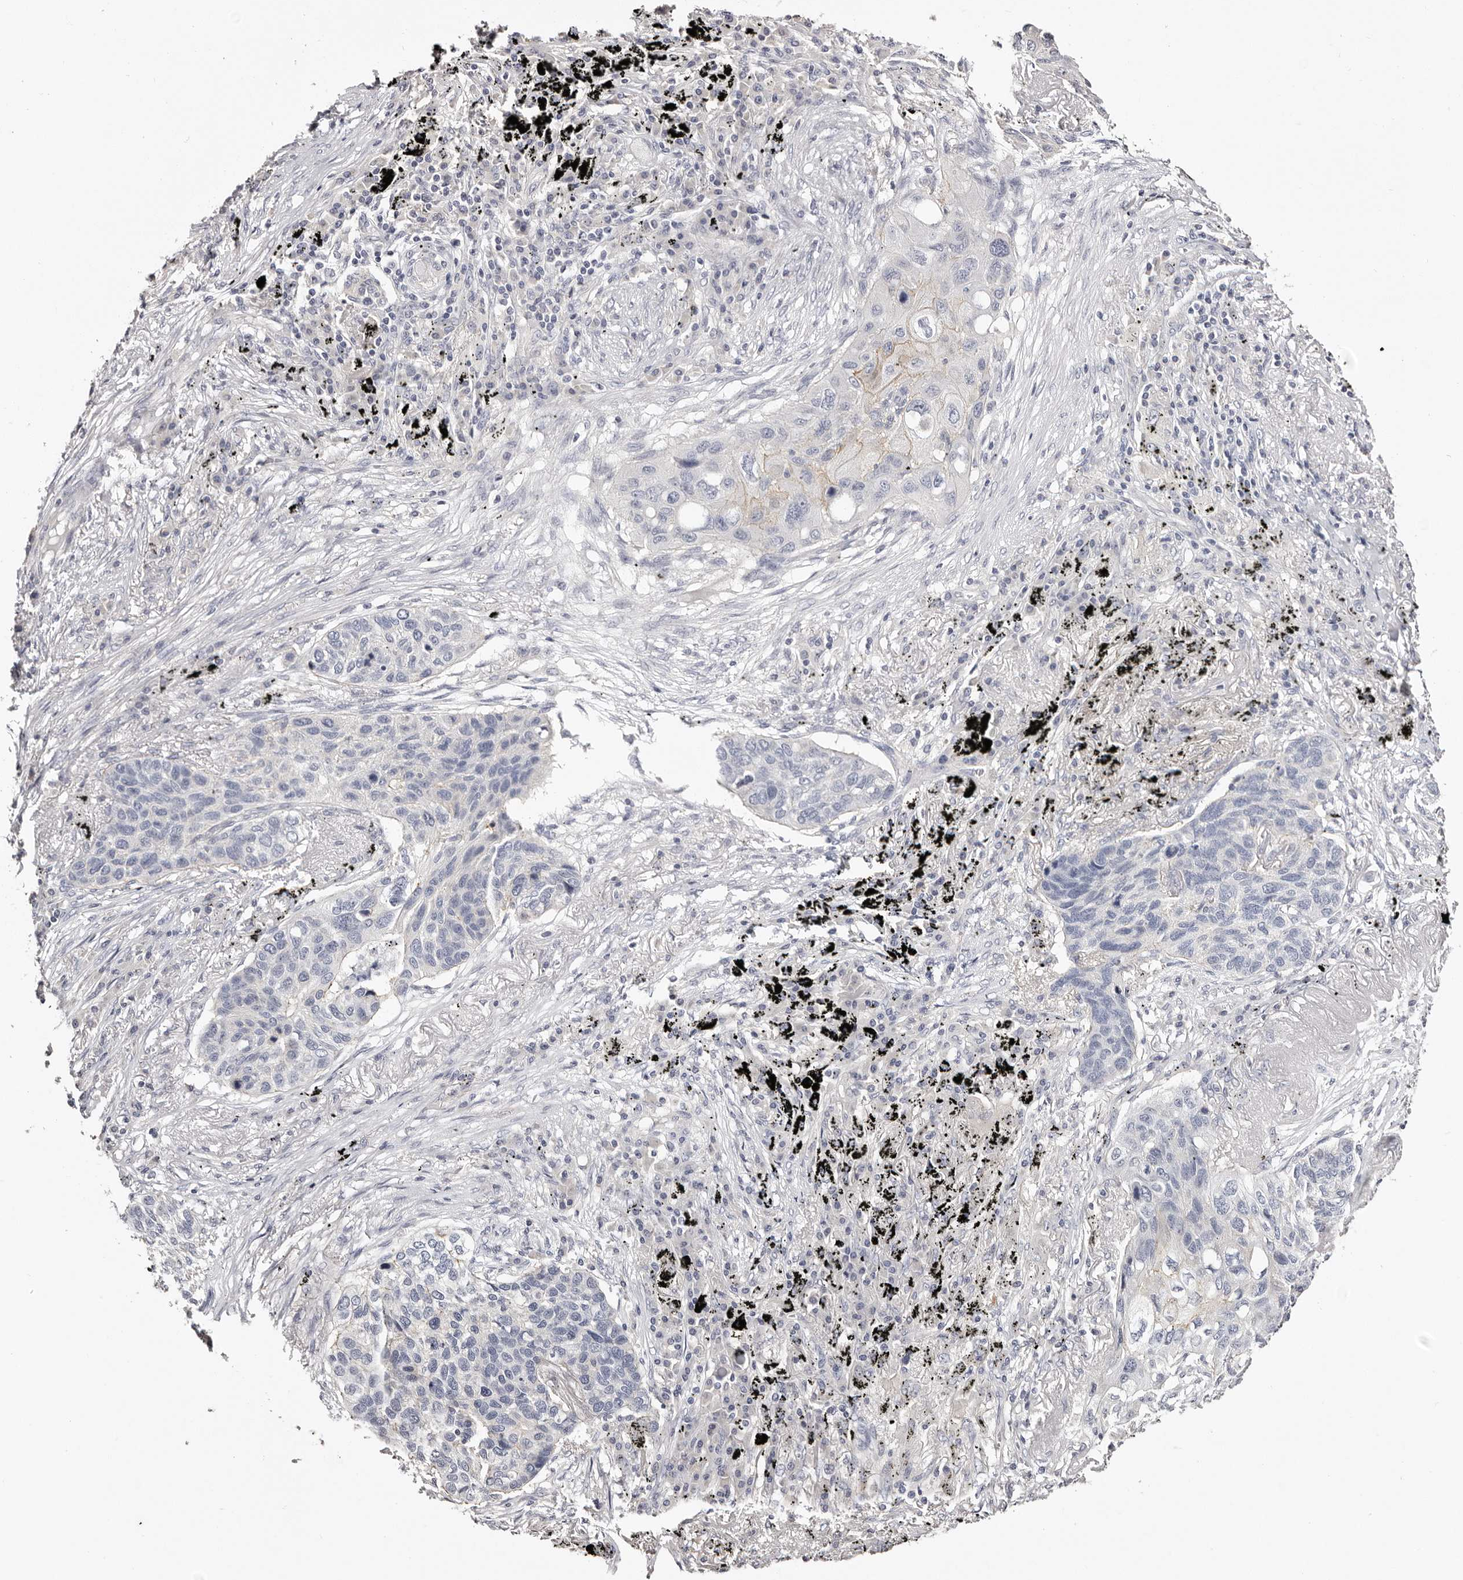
{"staining": {"intensity": "negative", "quantity": "none", "location": "none"}, "tissue": "lung cancer", "cell_type": "Tumor cells", "image_type": "cancer", "snomed": [{"axis": "morphology", "description": "Squamous cell carcinoma, NOS"}, {"axis": "topography", "description": "Lung"}], "caption": "Histopathology image shows no protein positivity in tumor cells of lung squamous cell carcinoma tissue.", "gene": "ROM1", "patient": {"sex": "female", "age": 63}}